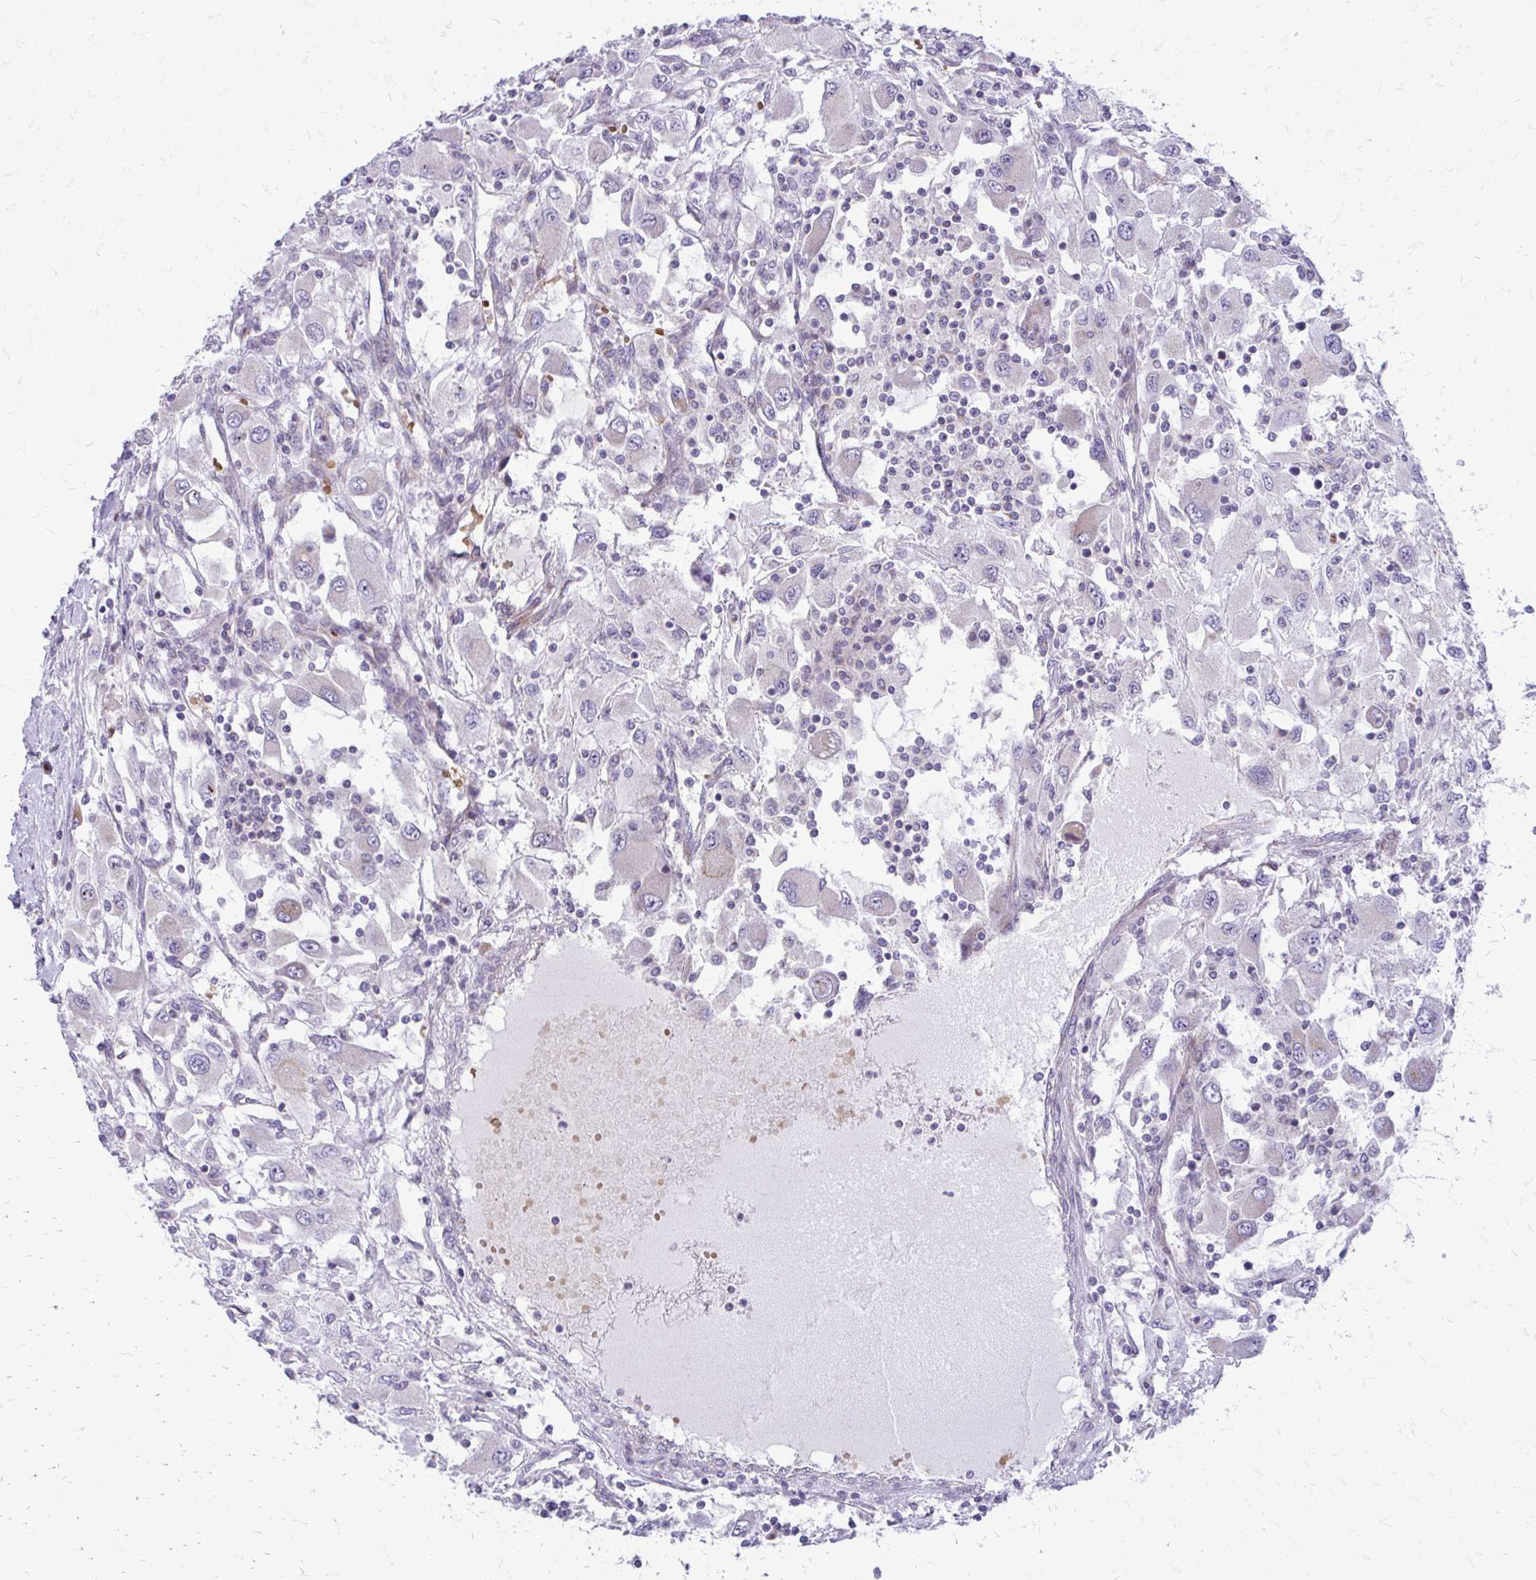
{"staining": {"intensity": "negative", "quantity": "none", "location": "none"}, "tissue": "renal cancer", "cell_type": "Tumor cells", "image_type": "cancer", "snomed": [{"axis": "morphology", "description": "Adenocarcinoma, NOS"}, {"axis": "topography", "description": "Kidney"}], "caption": "This is an immunohistochemistry micrograph of renal cancer (adenocarcinoma). There is no expression in tumor cells.", "gene": "FUNDC2", "patient": {"sex": "female", "age": 67}}